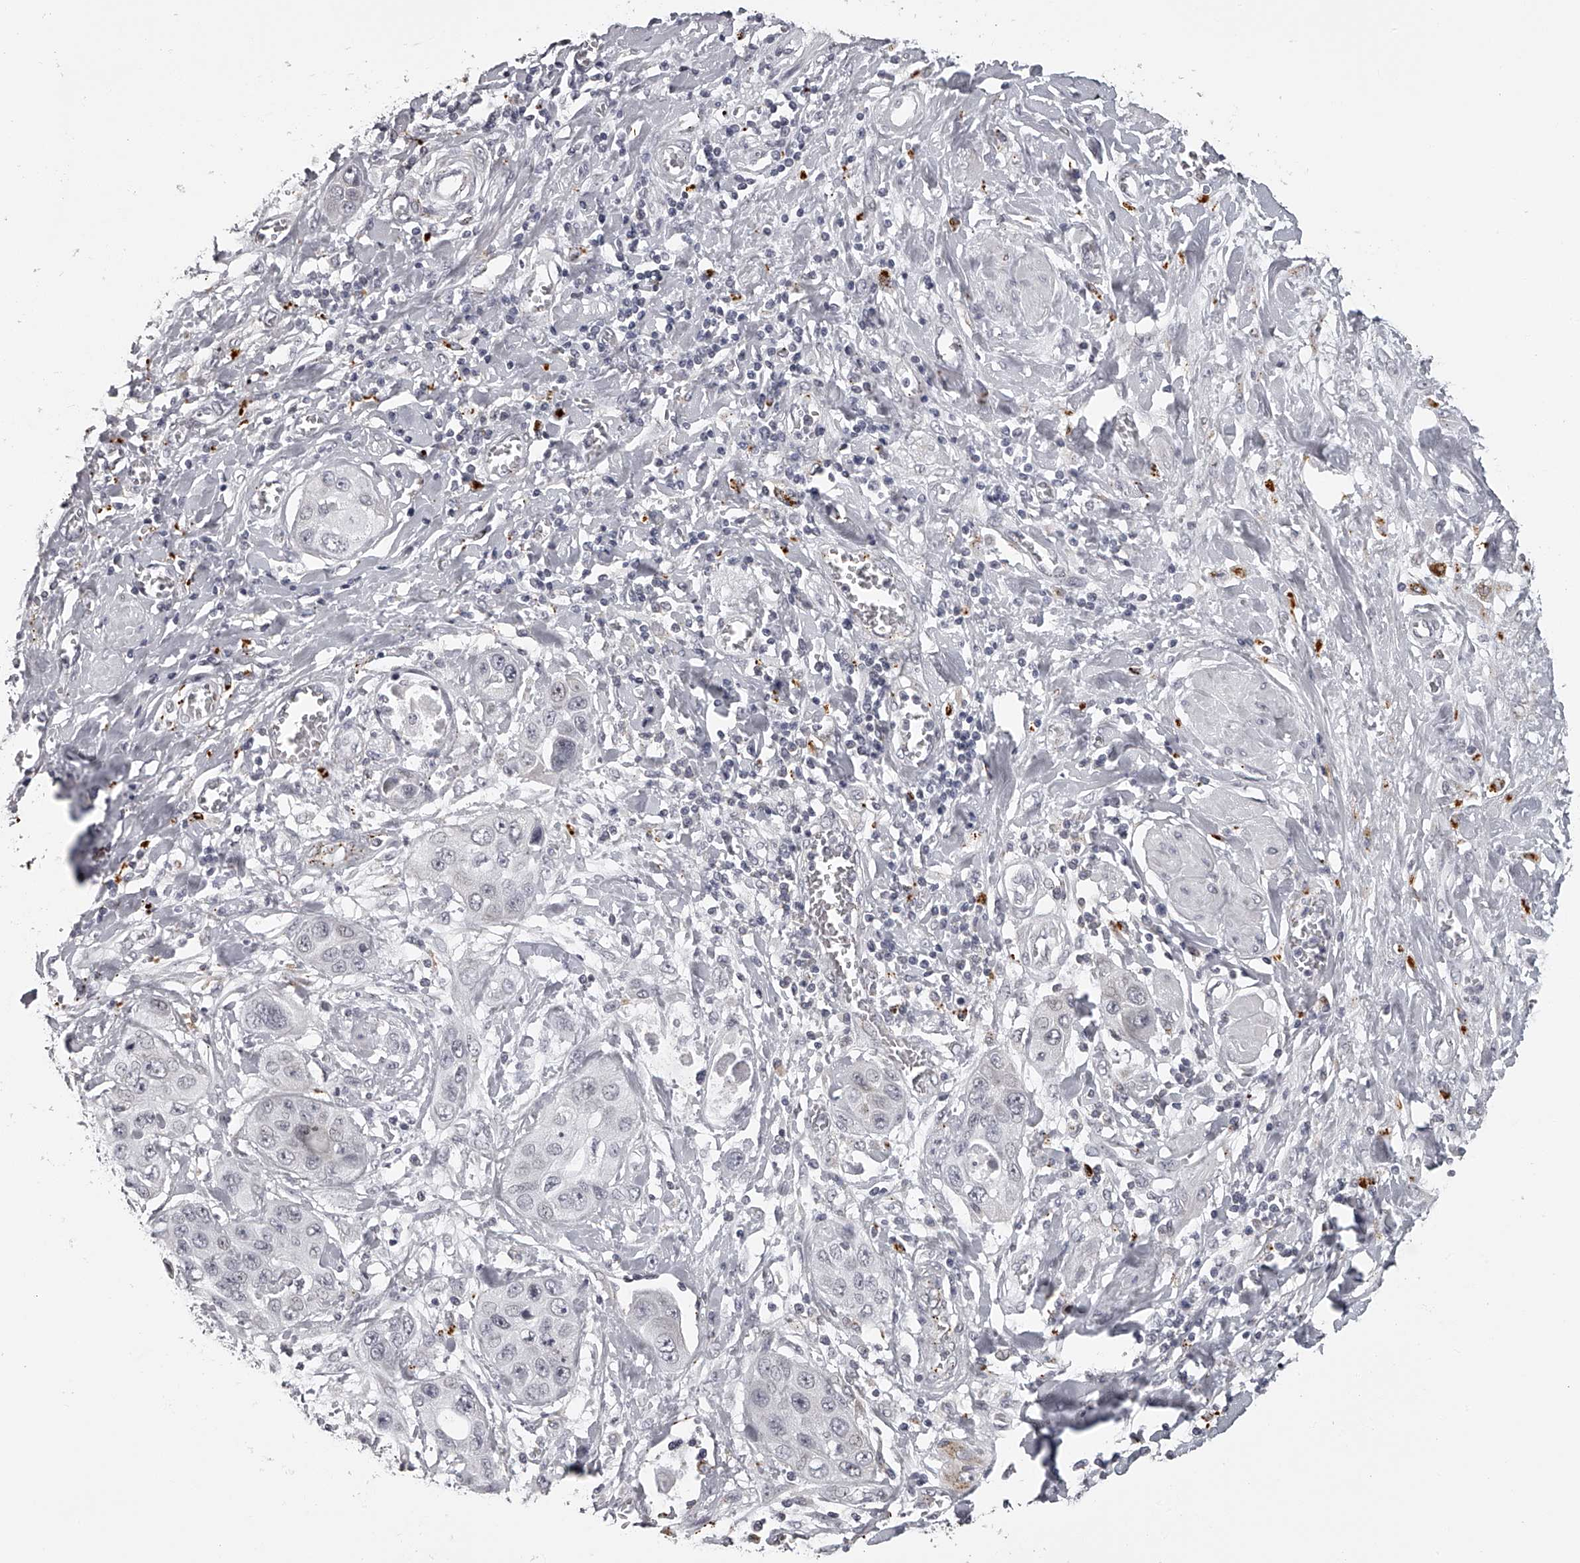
{"staining": {"intensity": "negative", "quantity": "none", "location": "none"}, "tissue": "pancreatic cancer", "cell_type": "Tumor cells", "image_type": "cancer", "snomed": [{"axis": "morphology", "description": "Adenocarcinoma, NOS"}, {"axis": "topography", "description": "Pancreas"}], "caption": "Tumor cells are negative for brown protein staining in pancreatic adenocarcinoma.", "gene": "RNF220", "patient": {"sex": "female", "age": 70}}